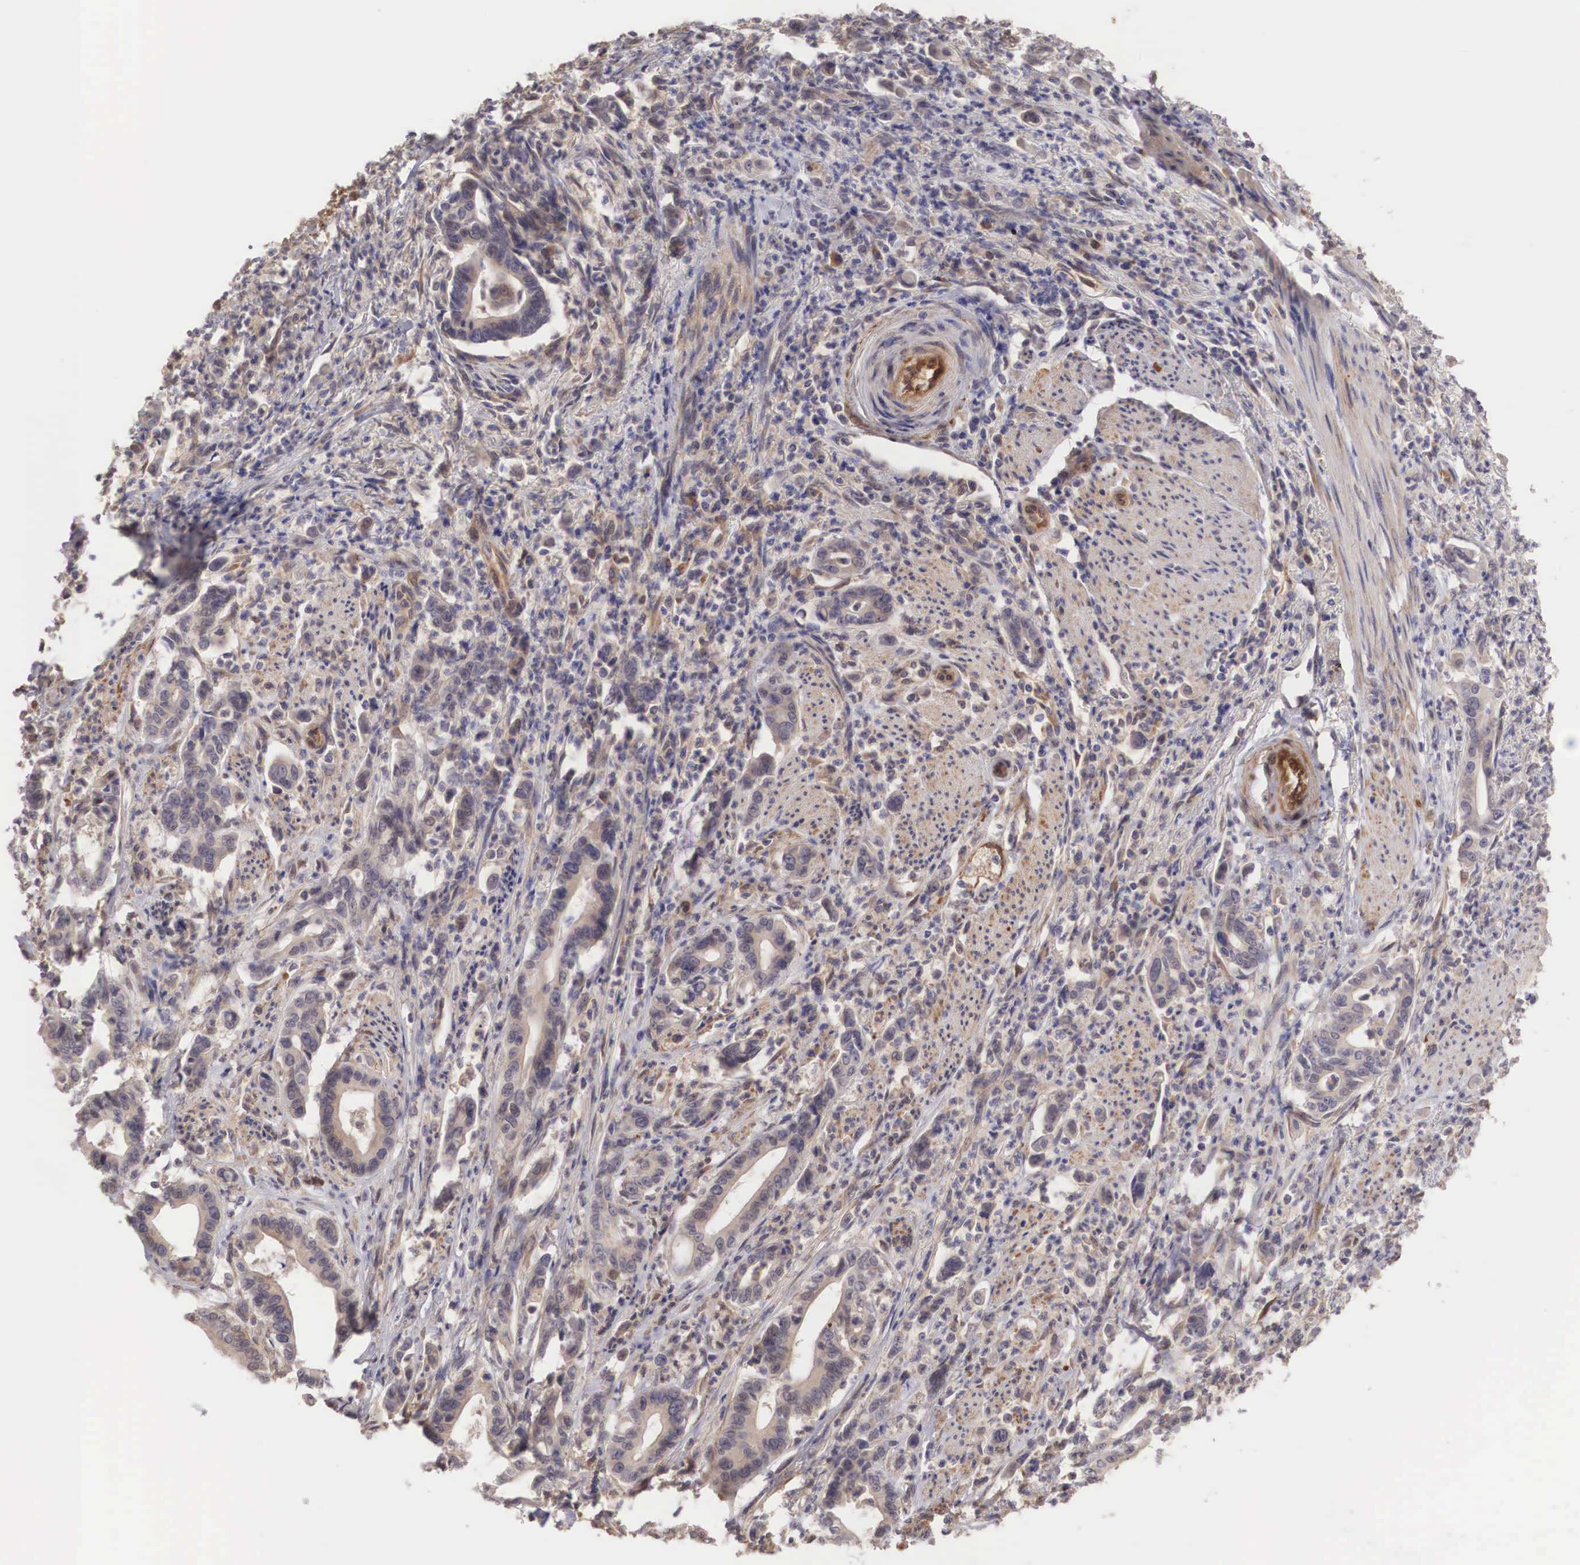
{"staining": {"intensity": "weak", "quantity": ">75%", "location": "cytoplasmic/membranous"}, "tissue": "stomach cancer", "cell_type": "Tumor cells", "image_type": "cancer", "snomed": [{"axis": "morphology", "description": "Adenocarcinoma, NOS"}, {"axis": "topography", "description": "Stomach"}], "caption": "Human stomach cancer (adenocarcinoma) stained for a protein (brown) displays weak cytoplasmic/membranous positive positivity in about >75% of tumor cells.", "gene": "DNAJB7", "patient": {"sex": "female", "age": 76}}